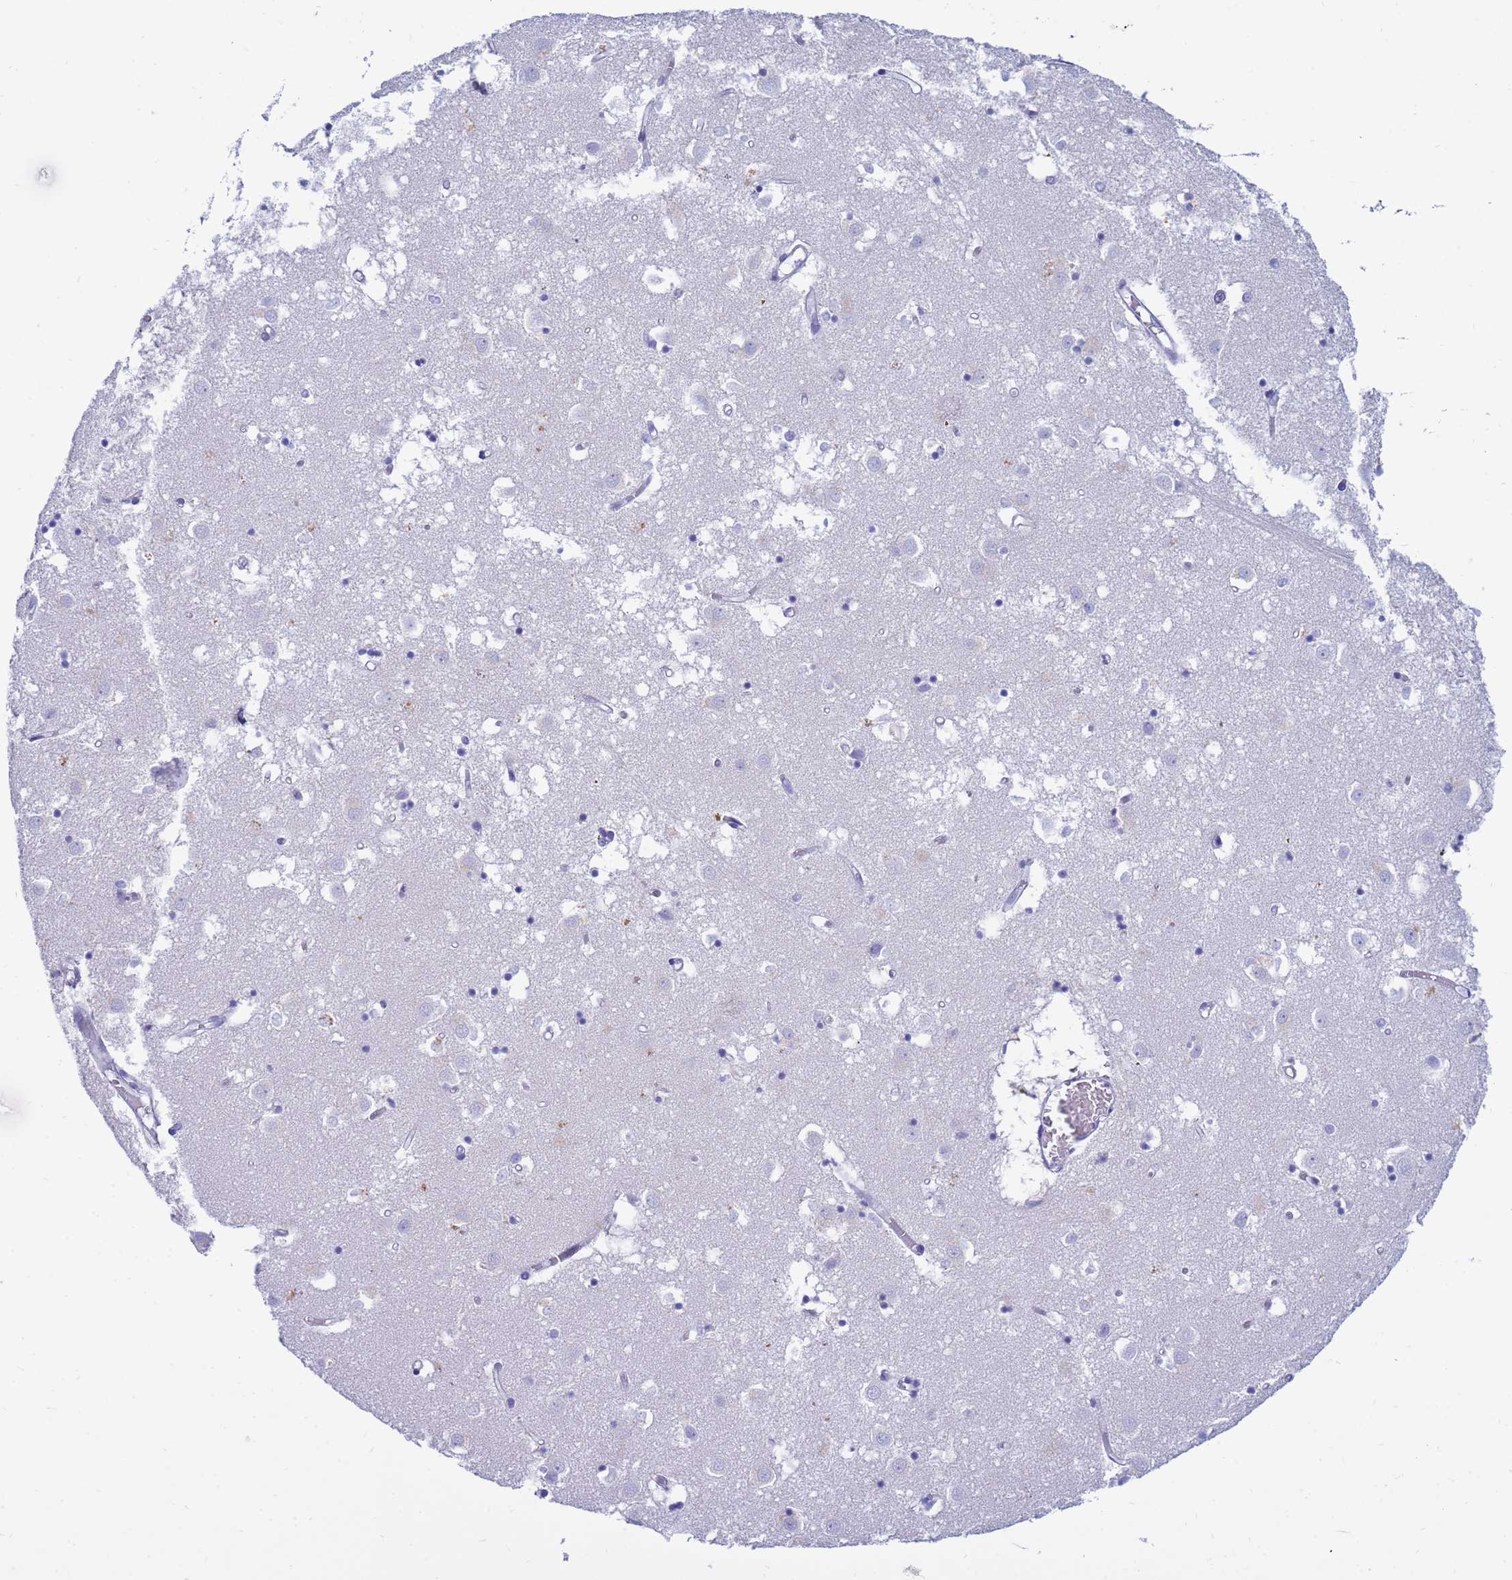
{"staining": {"intensity": "negative", "quantity": "none", "location": "none"}, "tissue": "caudate", "cell_type": "Glial cells", "image_type": "normal", "snomed": [{"axis": "morphology", "description": "Normal tissue, NOS"}, {"axis": "topography", "description": "Lateral ventricle wall"}], "caption": "The image shows no staining of glial cells in normal caudate.", "gene": "SYCN", "patient": {"sex": "male", "age": 70}}